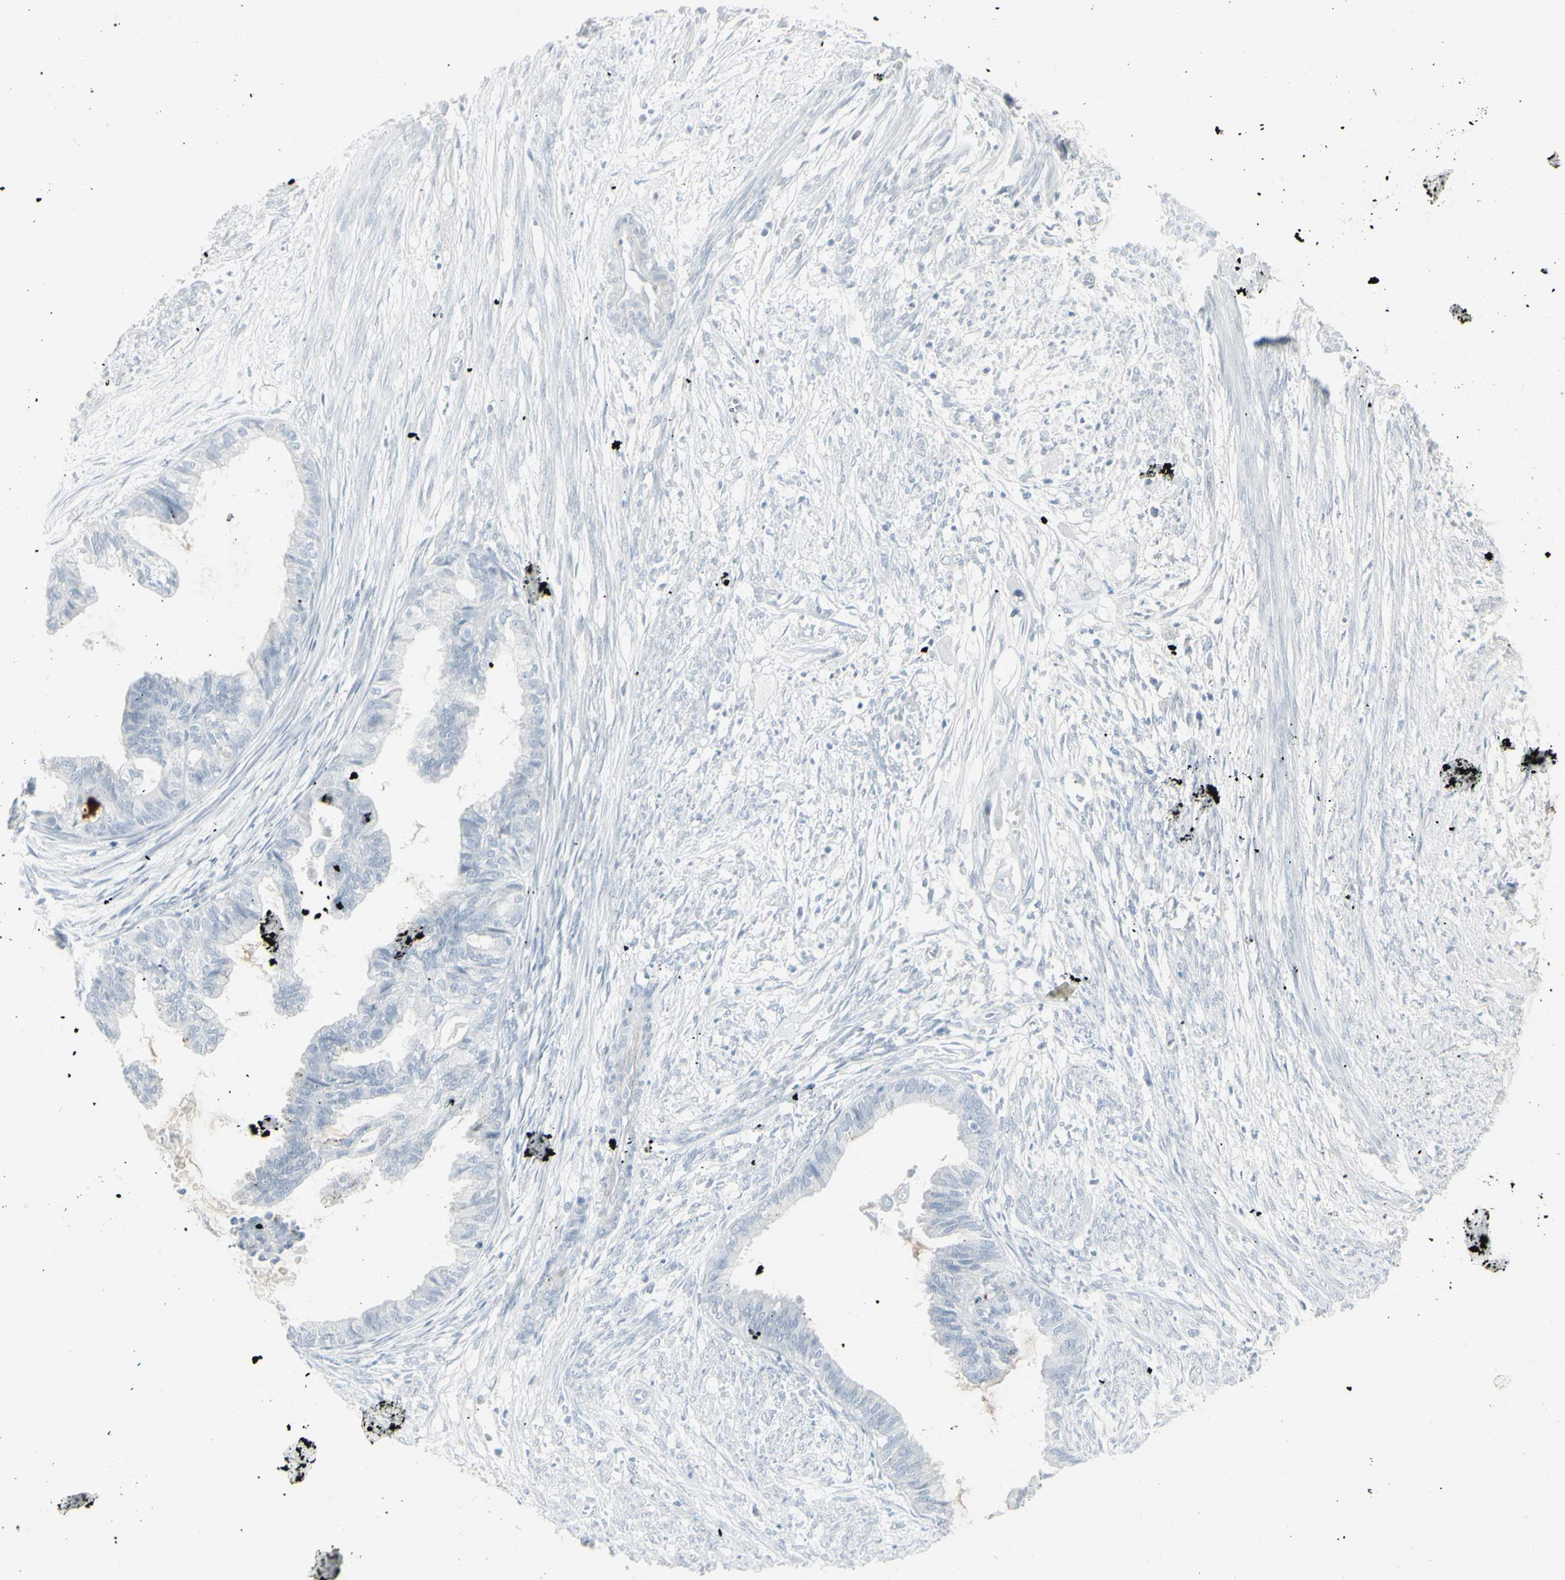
{"staining": {"intensity": "negative", "quantity": "none", "location": "none"}, "tissue": "cervical cancer", "cell_type": "Tumor cells", "image_type": "cancer", "snomed": [{"axis": "morphology", "description": "Normal tissue, NOS"}, {"axis": "morphology", "description": "Adenocarcinoma, NOS"}, {"axis": "topography", "description": "Cervix"}, {"axis": "topography", "description": "Endometrium"}], "caption": "Cervical adenocarcinoma stained for a protein using immunohistochemistry demonstrates no expression tumor cells.", "gene": "YBX2", "patient": {"sex": "female", "age": 86}}